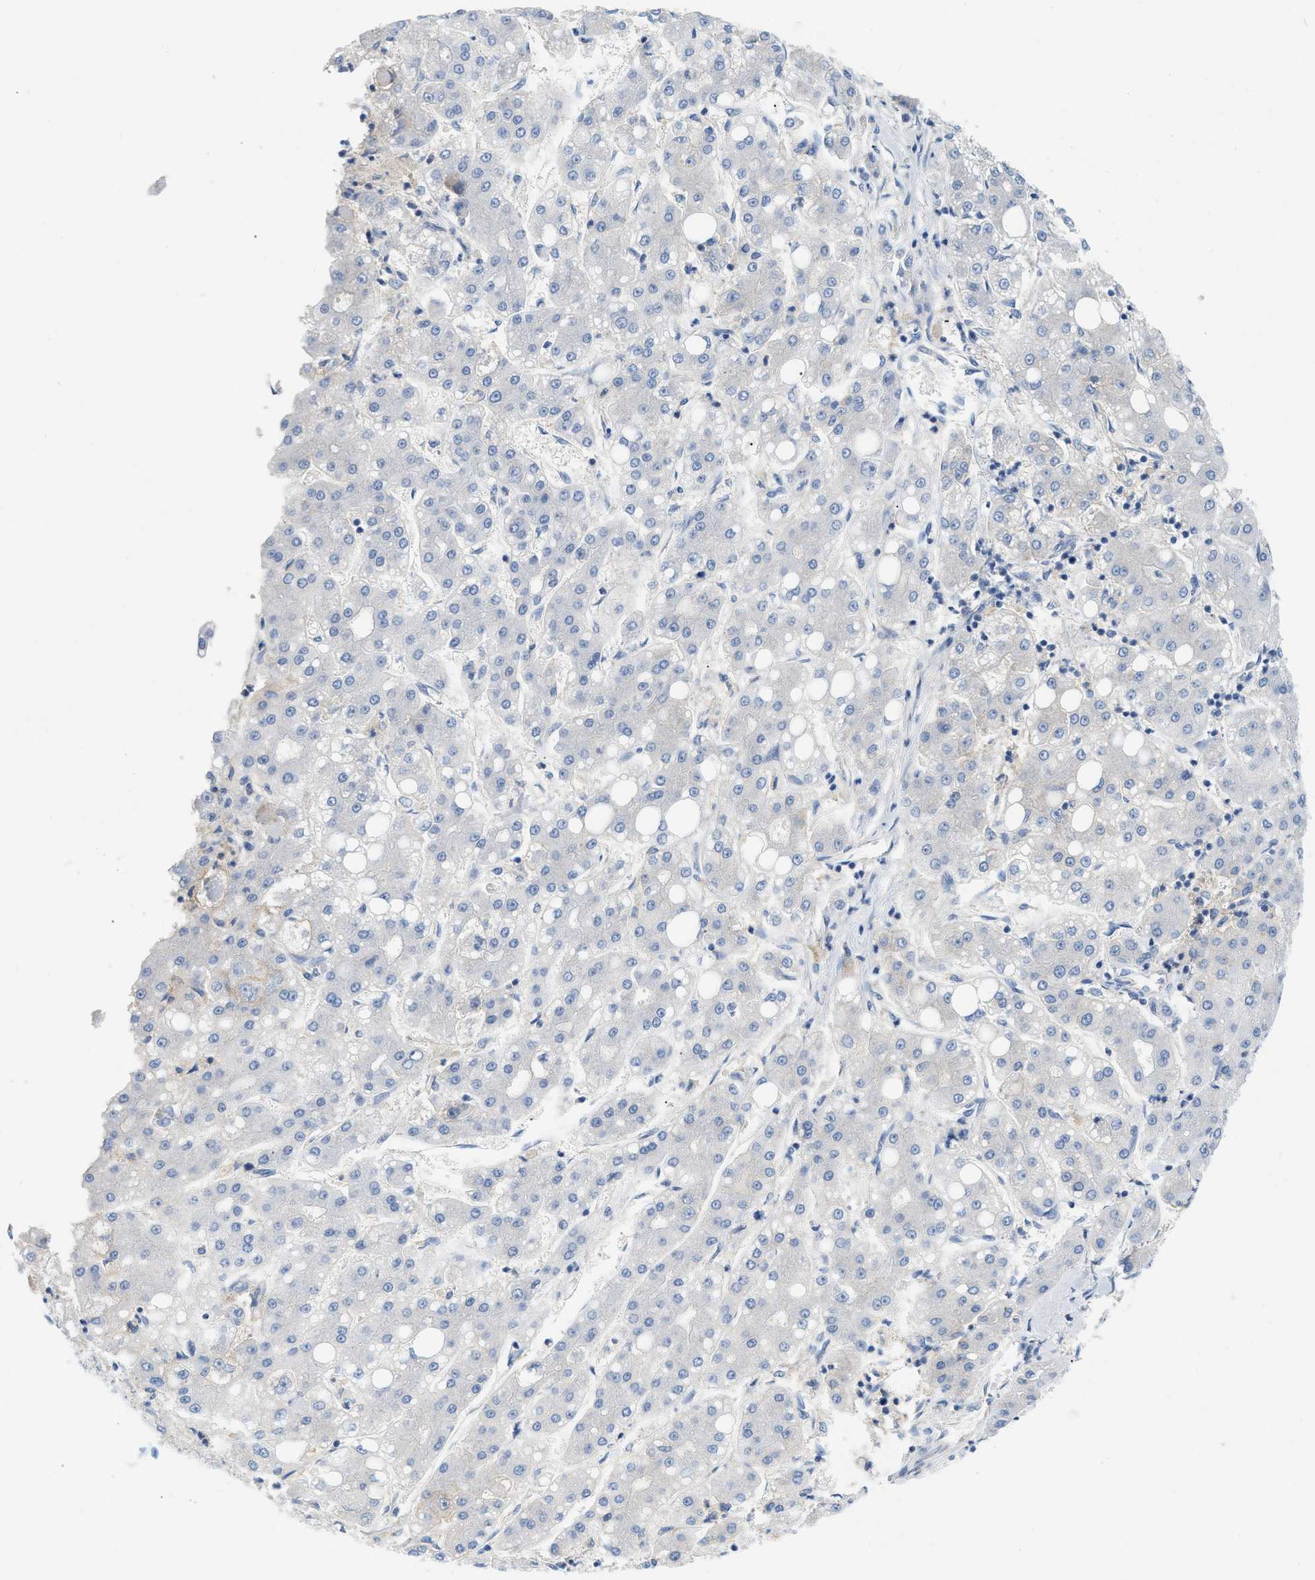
{"staining": {"intensity": "negative", "quantity": "none", "location": "none"}, "tissue": "liver cancer", "cell_type": "Tumor cells", "image_type": "cancer", "snomed": [{"axis": "morphology", "description": "Carcinoma, Hepatocellular, NOS"}, {"axis": "topography", "description": "Liver"}], "caption": "IHC of human hepatocellular carcinoma (liver) exhibits no expression in tumor cells.", "gene": "PAPPA", "patient": {"sex": "male", "age": 65}}